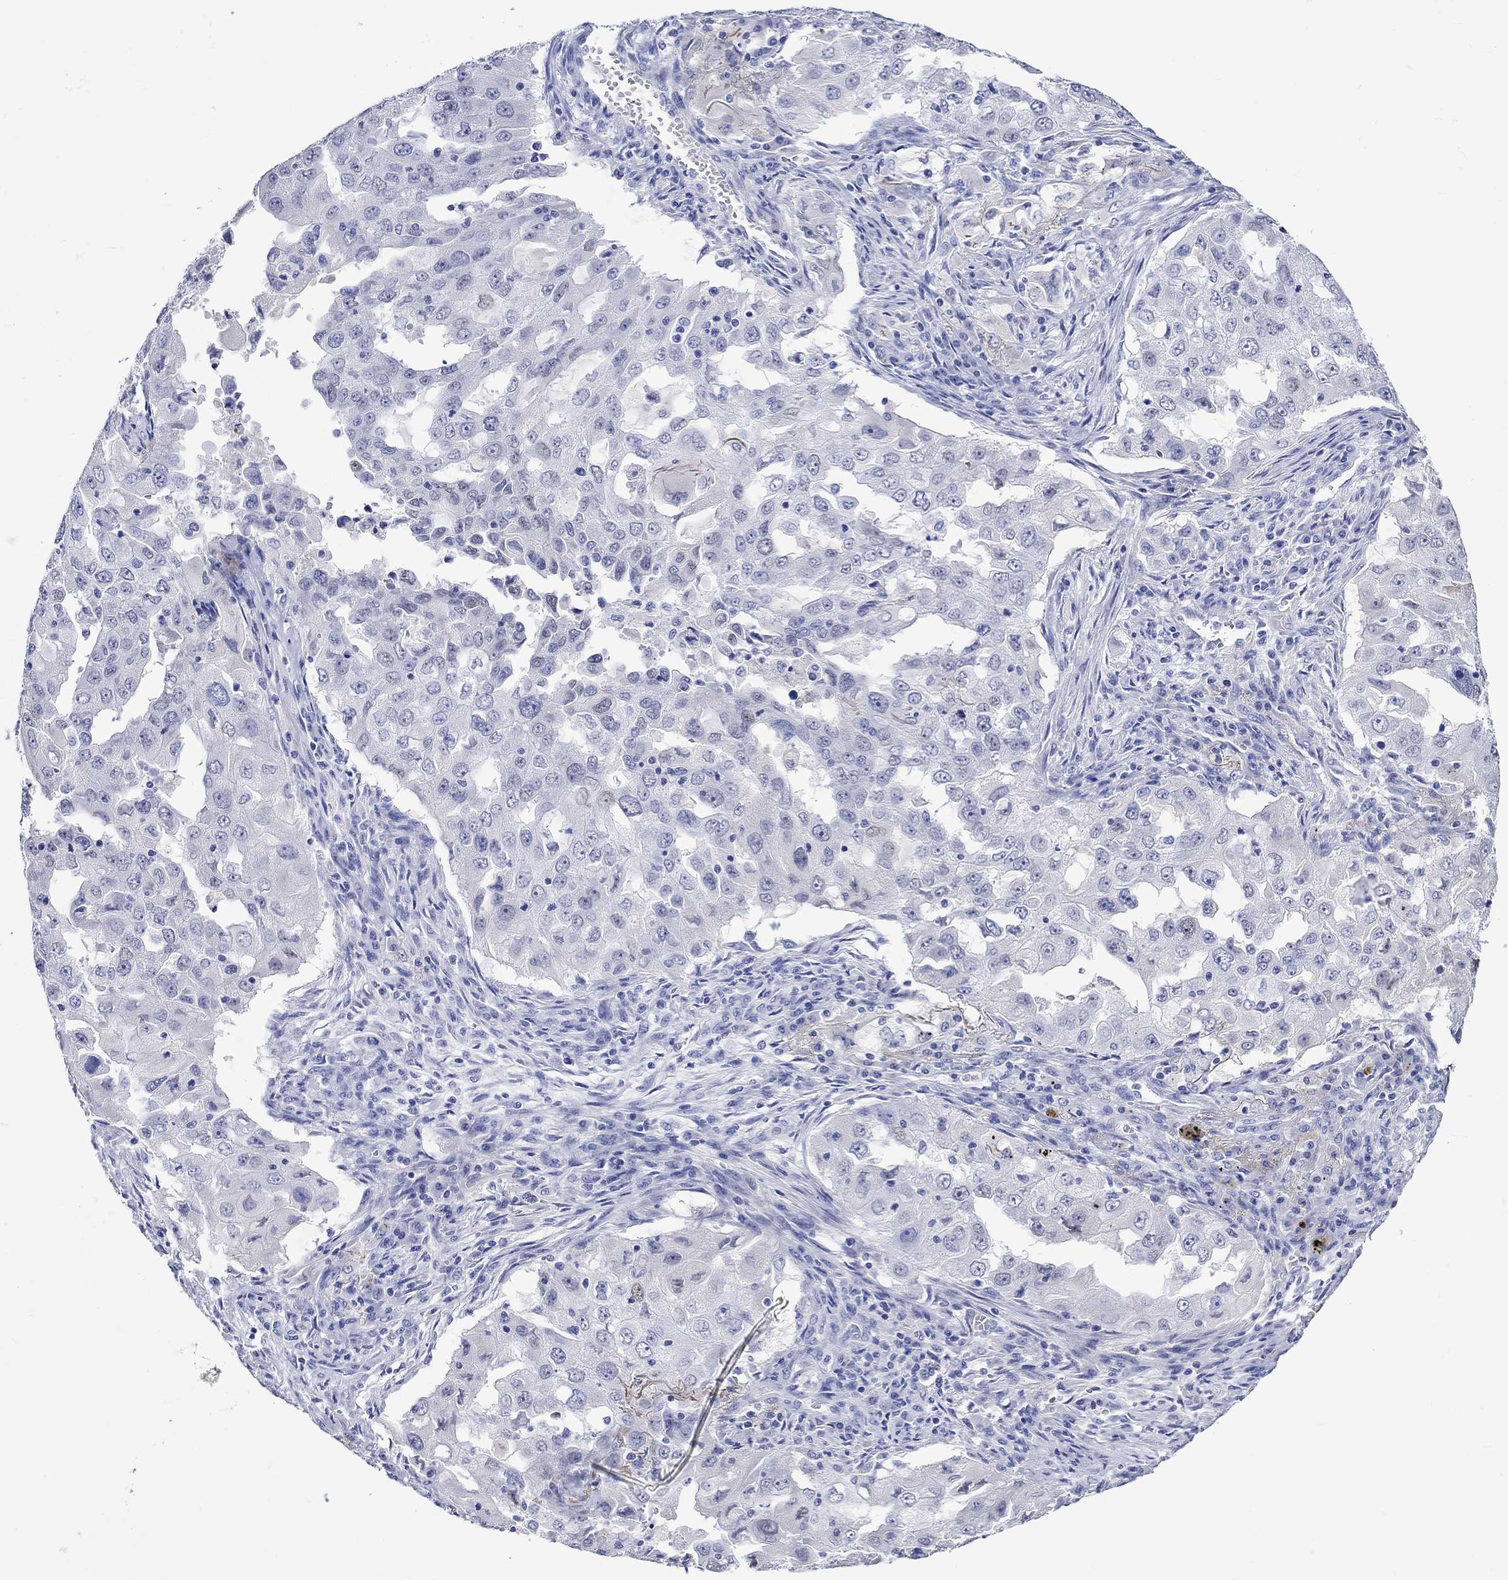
{"staining": {"intensity": "negative", "quantity": "none", "location": "none"}, "tissue": "lung cancer", "cell_type": "Tumor cells", "image_type": "cancer", "snomed": [{"axis": "morphology", "description": "Adenocarcinoma, NOS"}, {"axis": "topography", "description": "Lung"}], "caption": "High power microscopy micrograph of an immunohistochemistry micrograph of adenocarcinoma (lung), revealing no significant staining in tumor cells.", "gene": "KLHL35", "patient": {"sex": "female", "age": 61}}